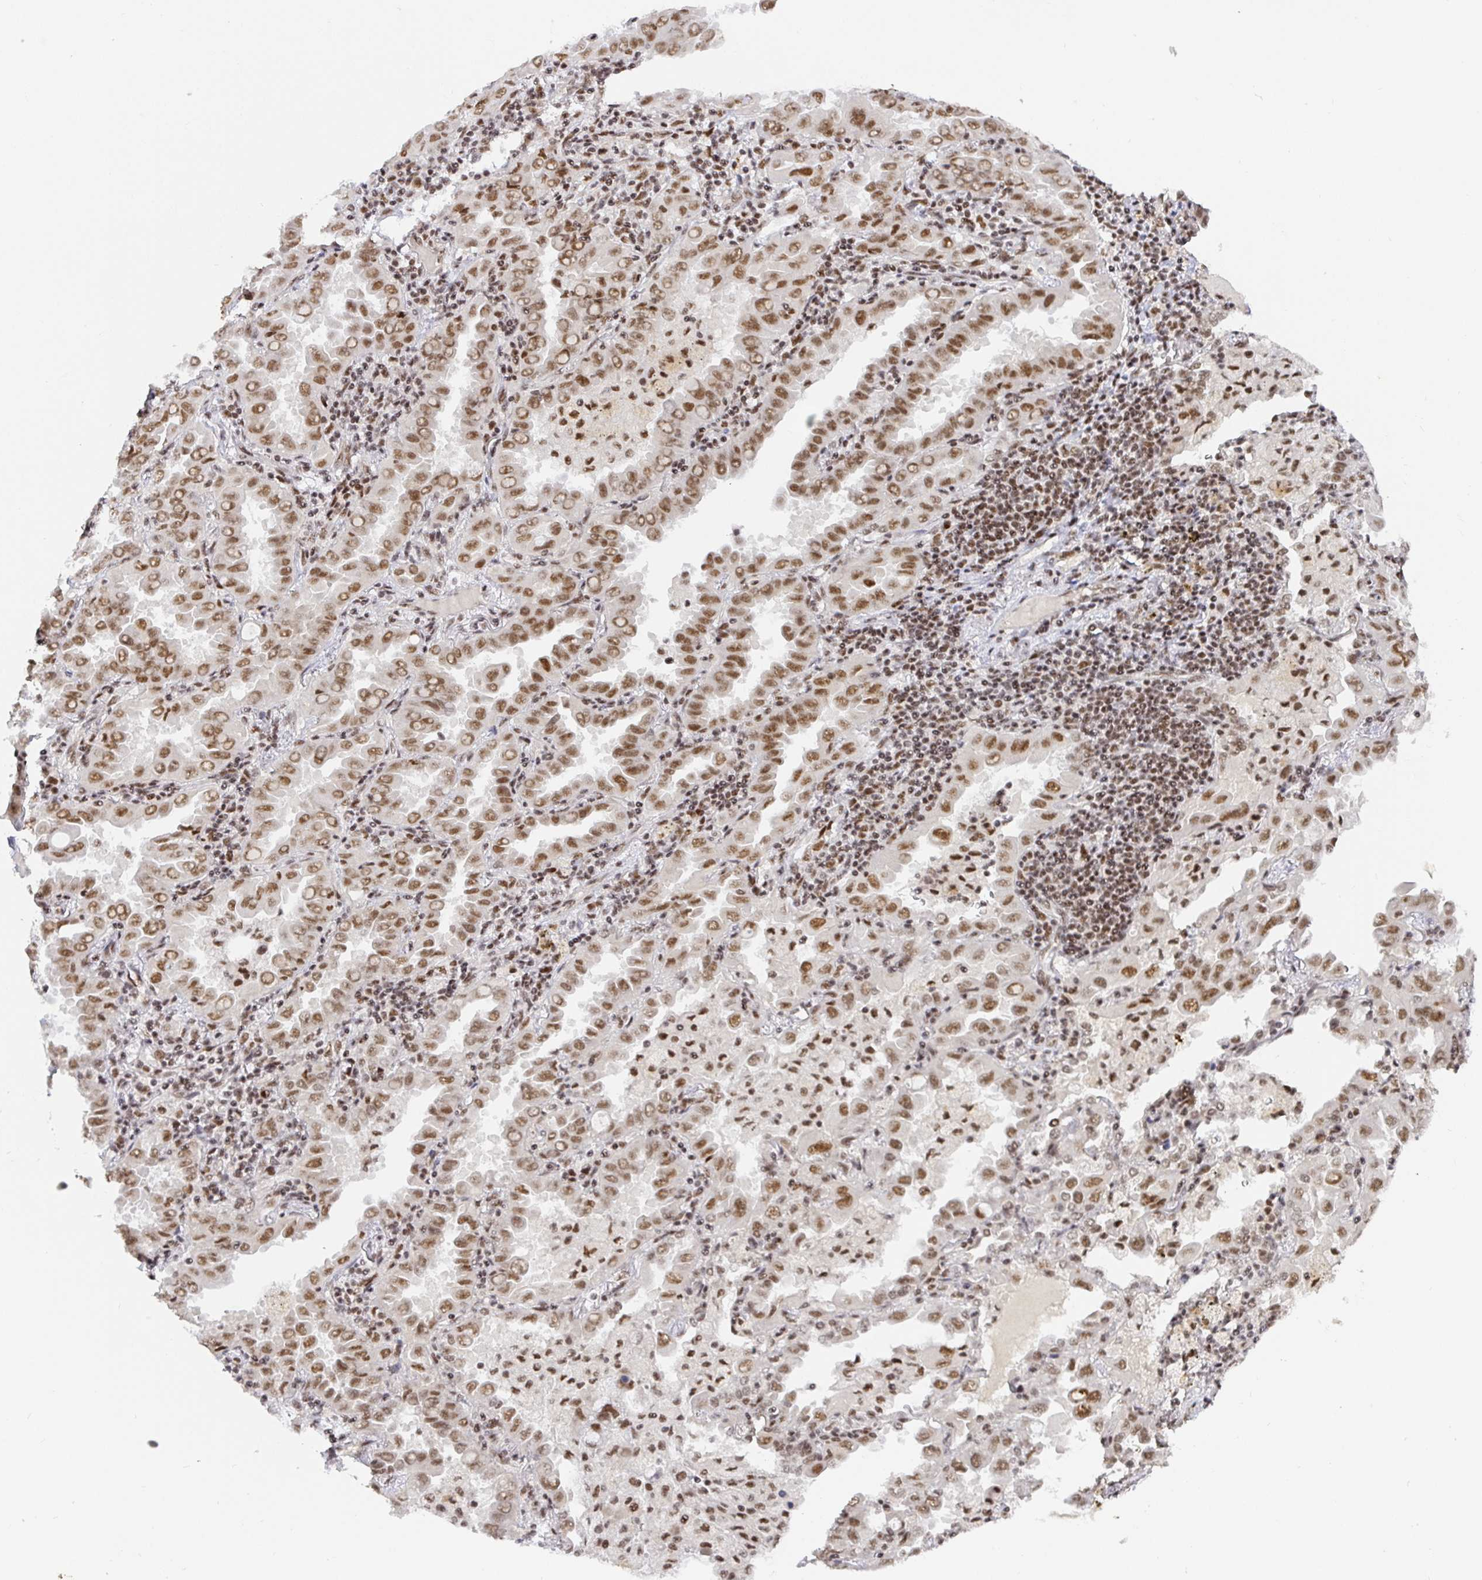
{"staining": {"intensity": "moderate", "quantity": ">75%", "location": "nuclear"}, "tissue": "lung cancer", "cell_type": "Tumor cells", "image_type": "cancer", "snomed": [{"axis": "morphology", "description": "Adenocarcinoma, NOS"}, {"axis": "topography", "description": "Lung"}], "caption": "Lung adenocarcinoma stained with a protein marker demonstrates moderate staining in tumor cells.", "gene": "USF1", "patient": {"sex": "male", "age": 64}}